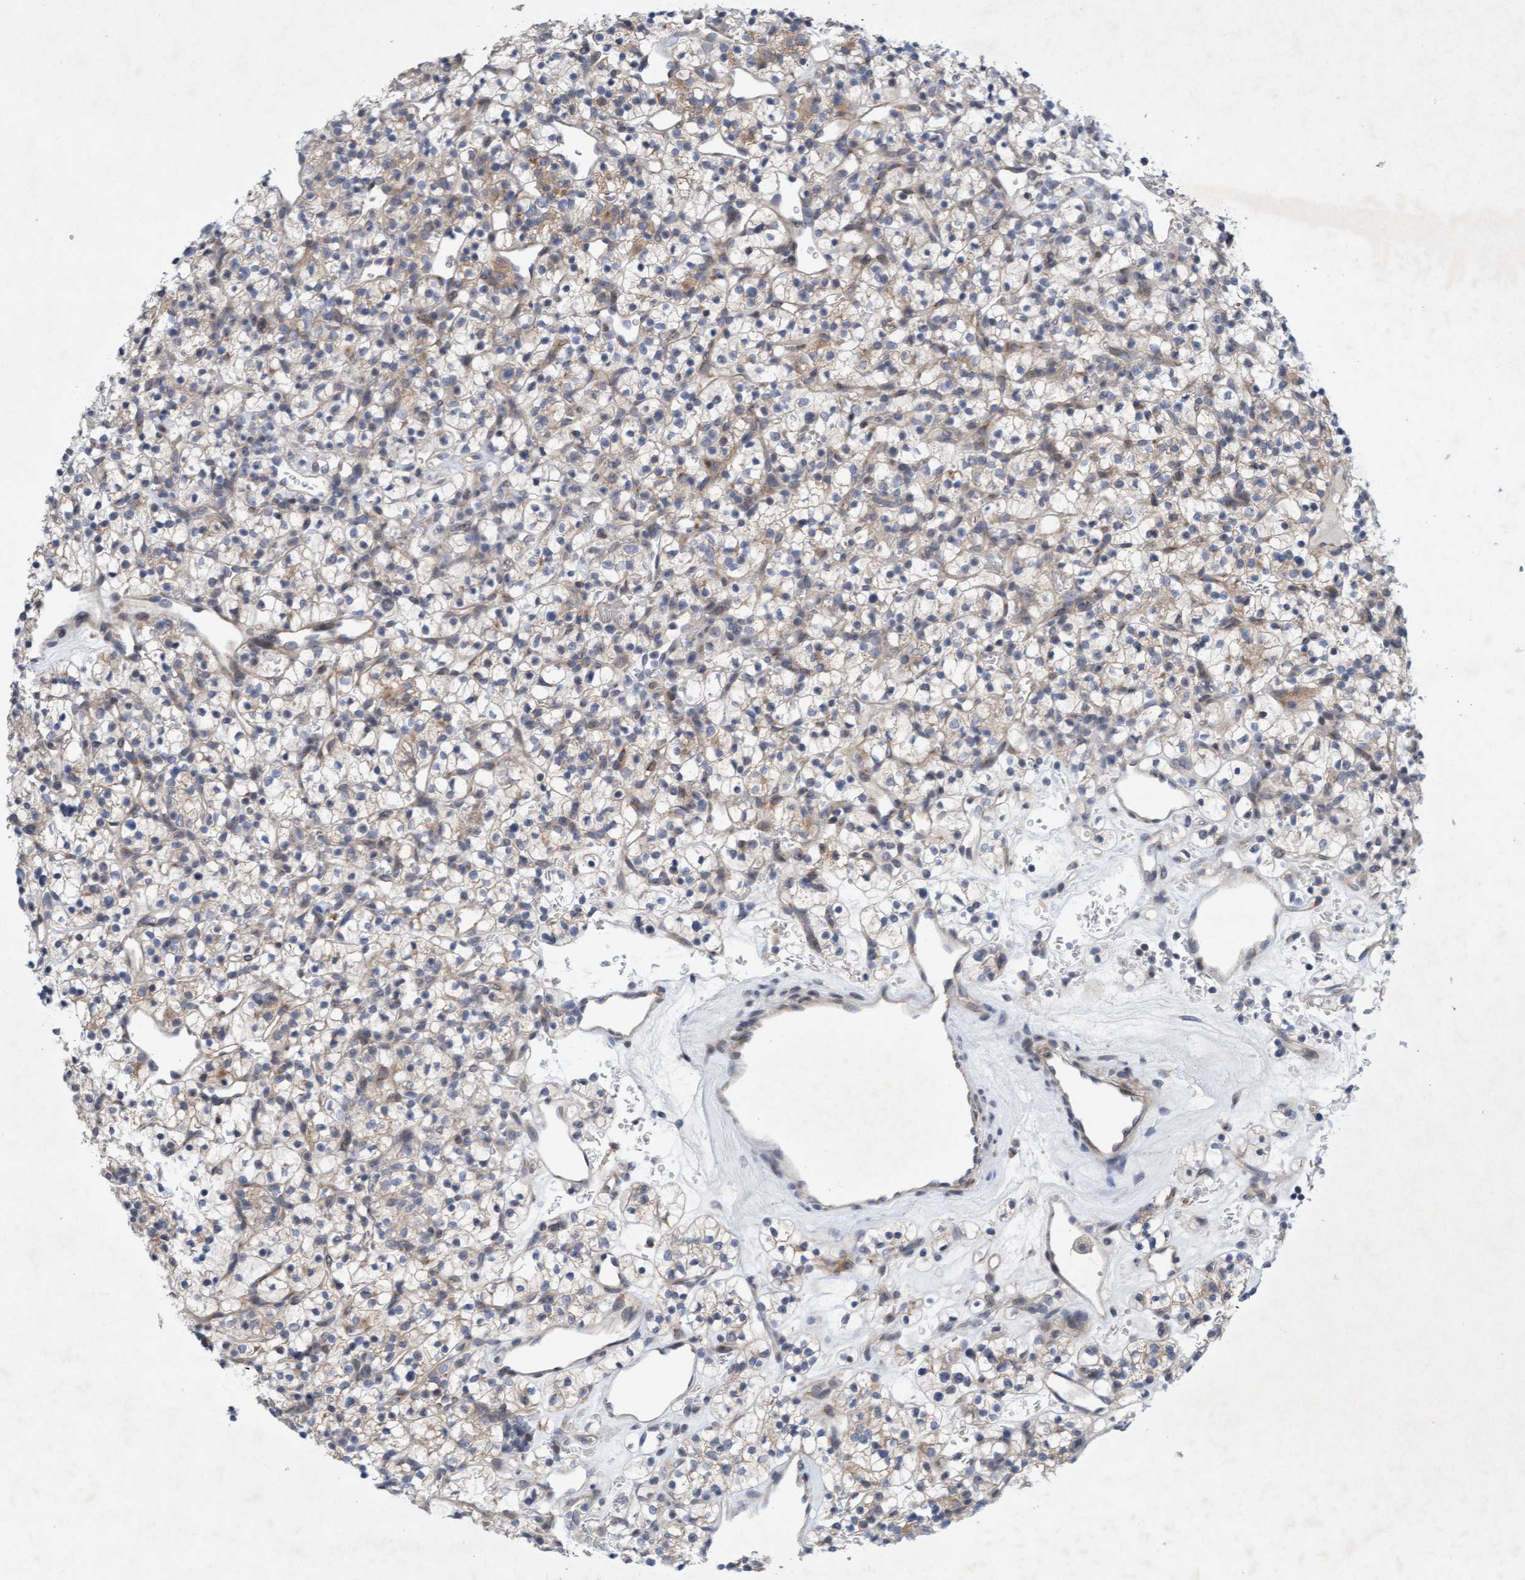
{"staining": {"intensity": "weak", "quantity": ">75%", "location": "cytoplasmic/membranous"}, "tissue": "renal cancer", "cell_type": "Tumor cells", "image_type": "cancer", "snomed": [{"axis": "morphology", "description": "Adenocarcinoma, NOS"}, {"axis": "topography", "description": "Kidney"}], "caption": "A histopathology image showing weak cytoplasmic/membranous staining in about >75% of tumor cells in renal cancer (adenocarcinoma), as visualized by brown immunohistochemical staining.", "gene": "DDHD2", "patient": {"sex": "female", "age": 57}}